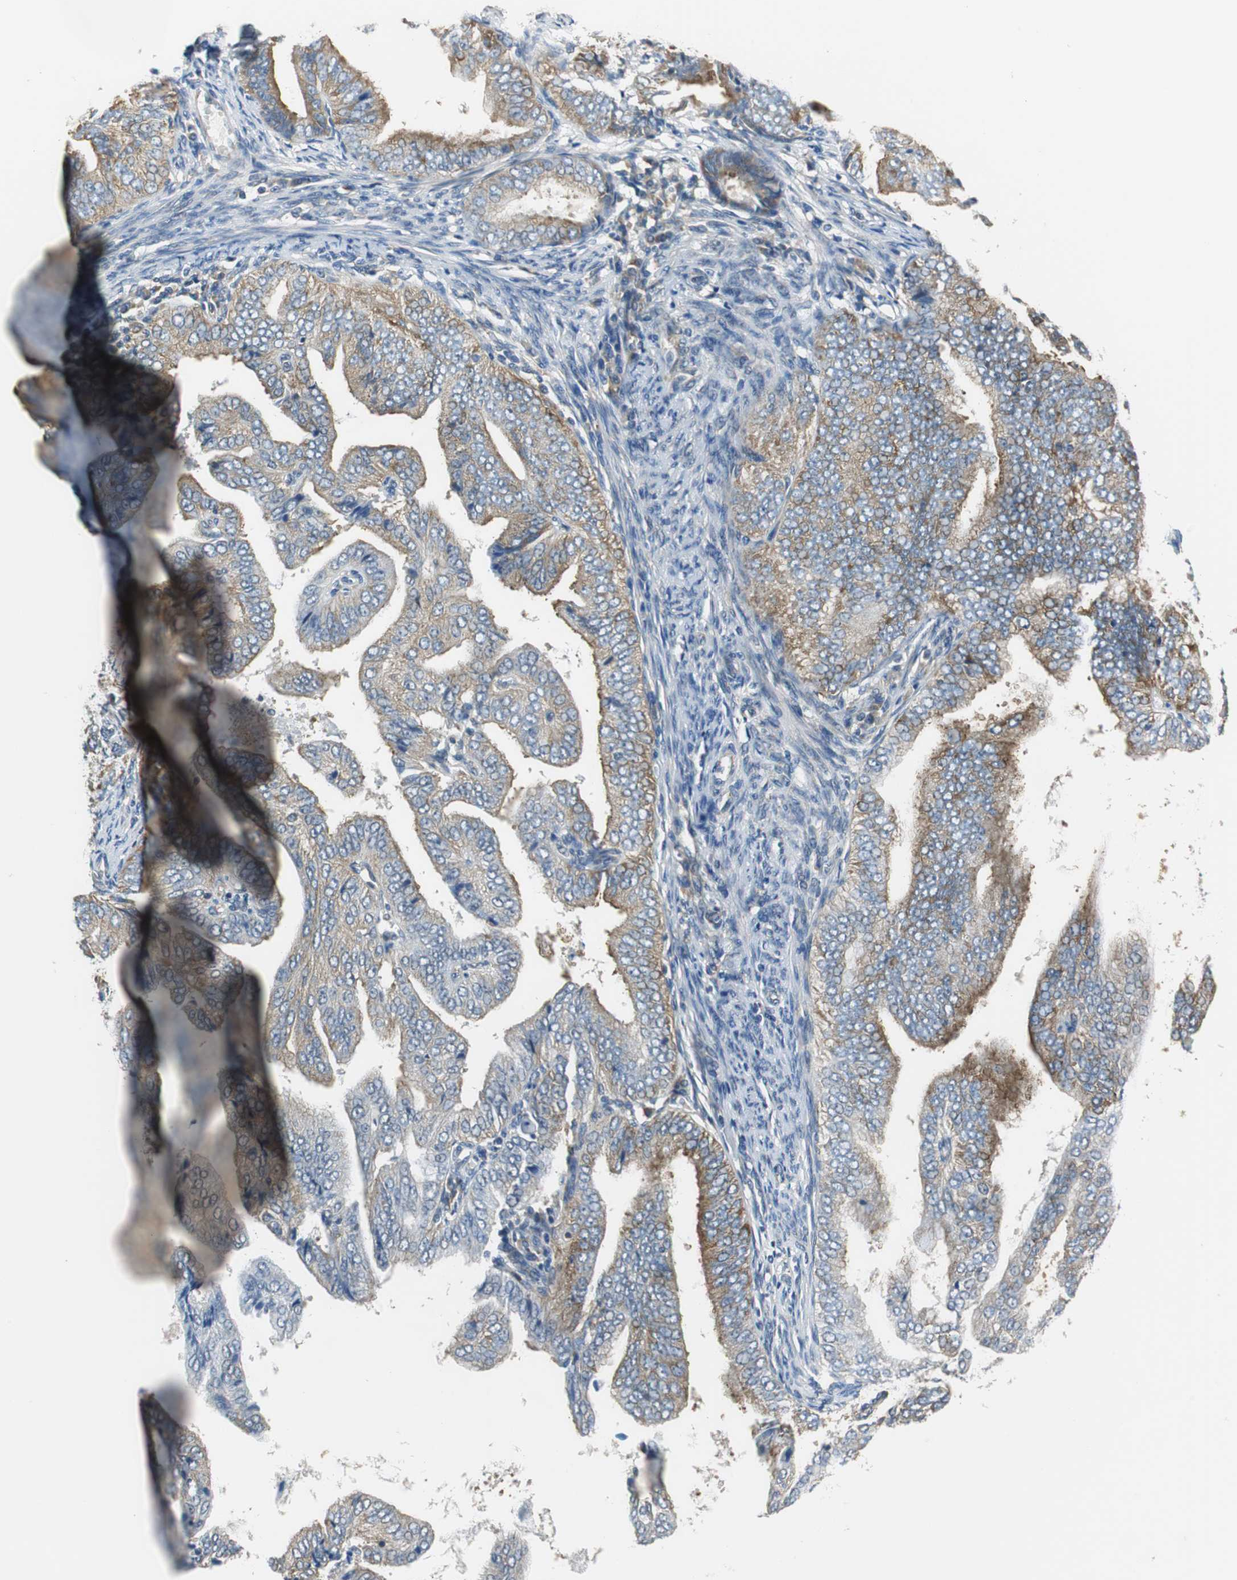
{"staining": {"intensity": "moderate", "quantity": ">75%", "location": "cytoplasmic/membranous"}, "tissue": "endometrial cancer", "cell_type": "Tumor cells", "image_type": "cancer", "snomed": [{"axis": "morphology", "description": "Adenocarcinoma, NOS"}, {"axis": "topography", "description": "Endometrium"}], "caption": "Tumor cells reveal medium levels of moderate cytoplasmic/membranous positivity in approximately >75% of cells in endometrial adenocarcinoma.", "gene": "CNOT3", "patient": {"sex": "female", "age": 58}}